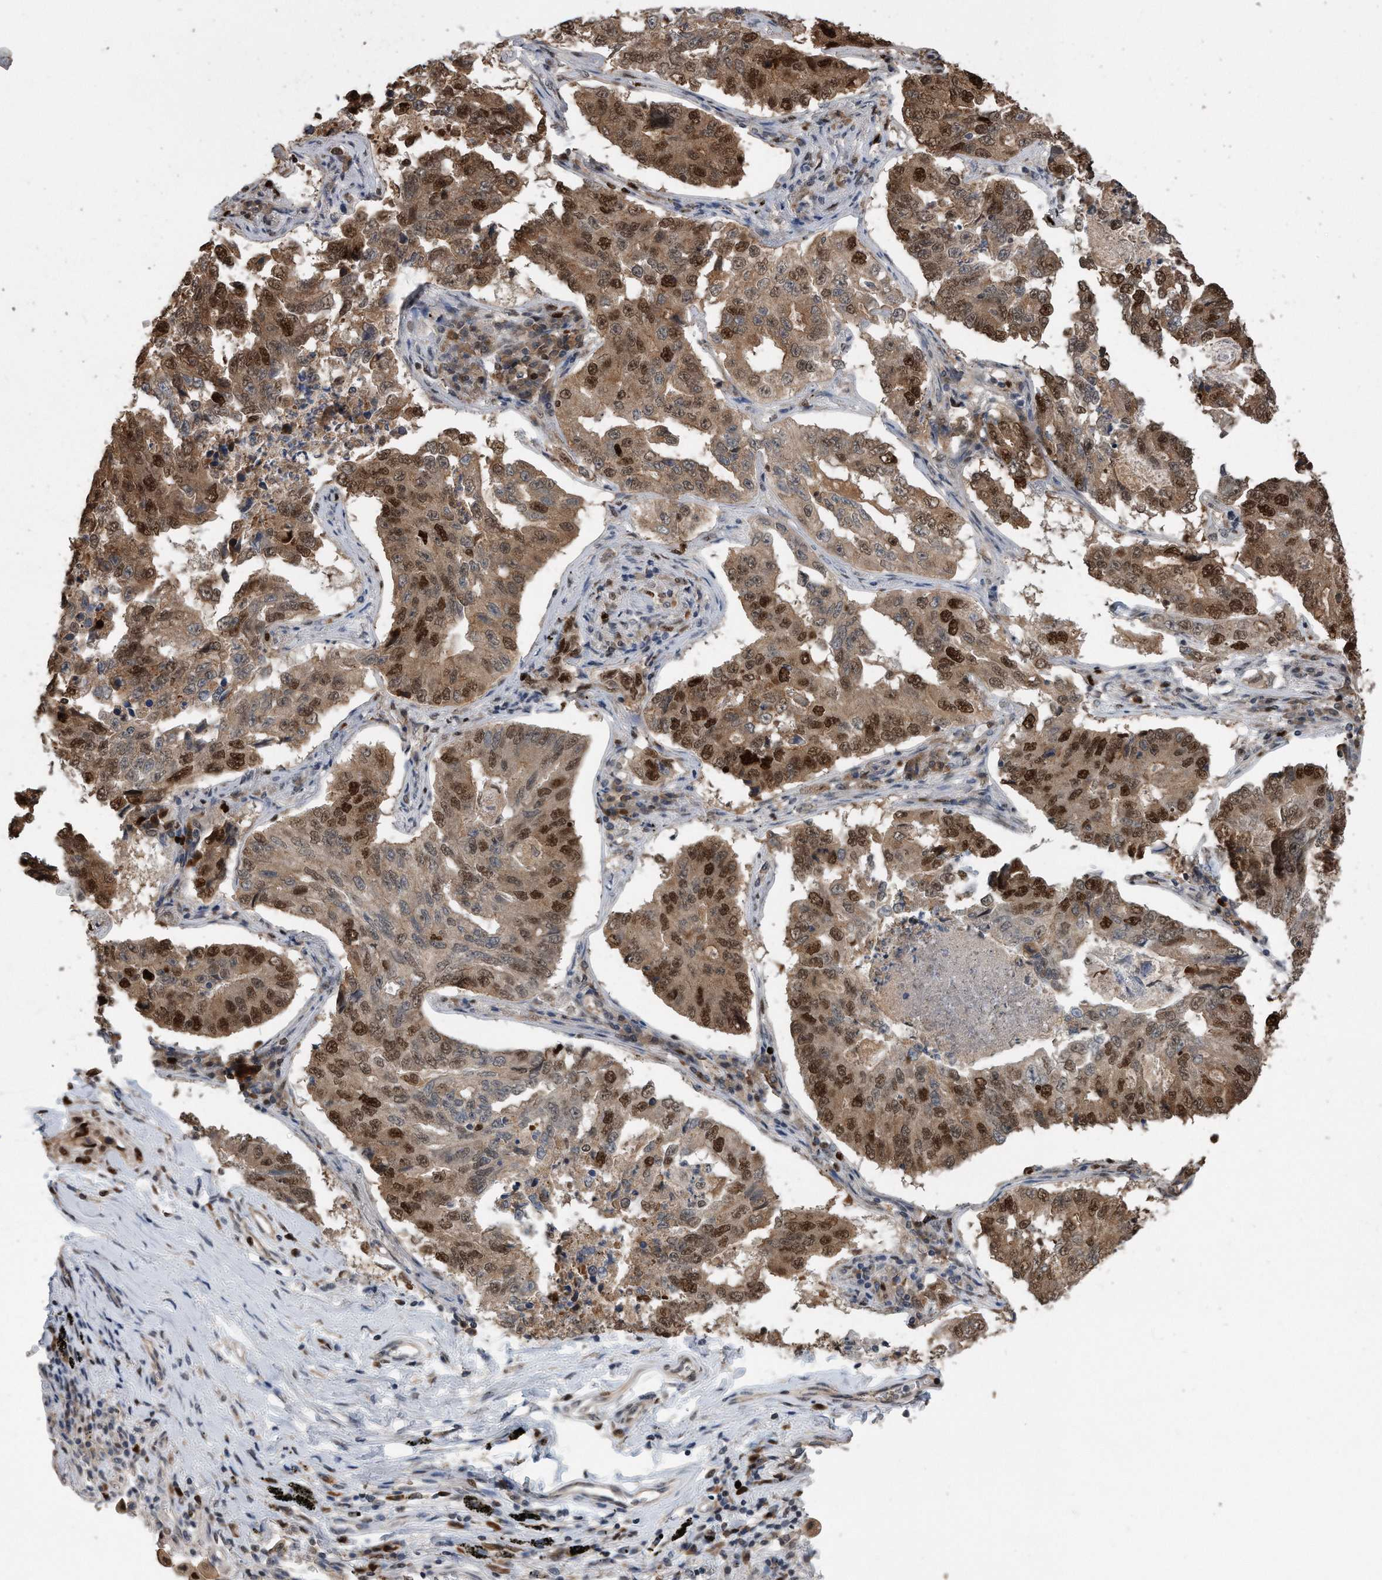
{"staining": {"intensity": "strong", "quantity": ">75%", "location": "cytoplasmic/membranous,nuclear"}, "tissue": "lung cancer", "cell_type": "Tumor cells", "image_type": "cancer", "snomed": [{"axis": "morphology", "description": "Adenocarcinoma, NOS"}, {"axis": "topography", "description": "Lung"}], "caption": "The immunohistochemical stain shows strong cytoplasmic/membranous and nuclear expression in tumor cells of lung adenocarcinoma tissue.", "gene": "PCNA", "patient": {"sex": "female", "age": 51}}